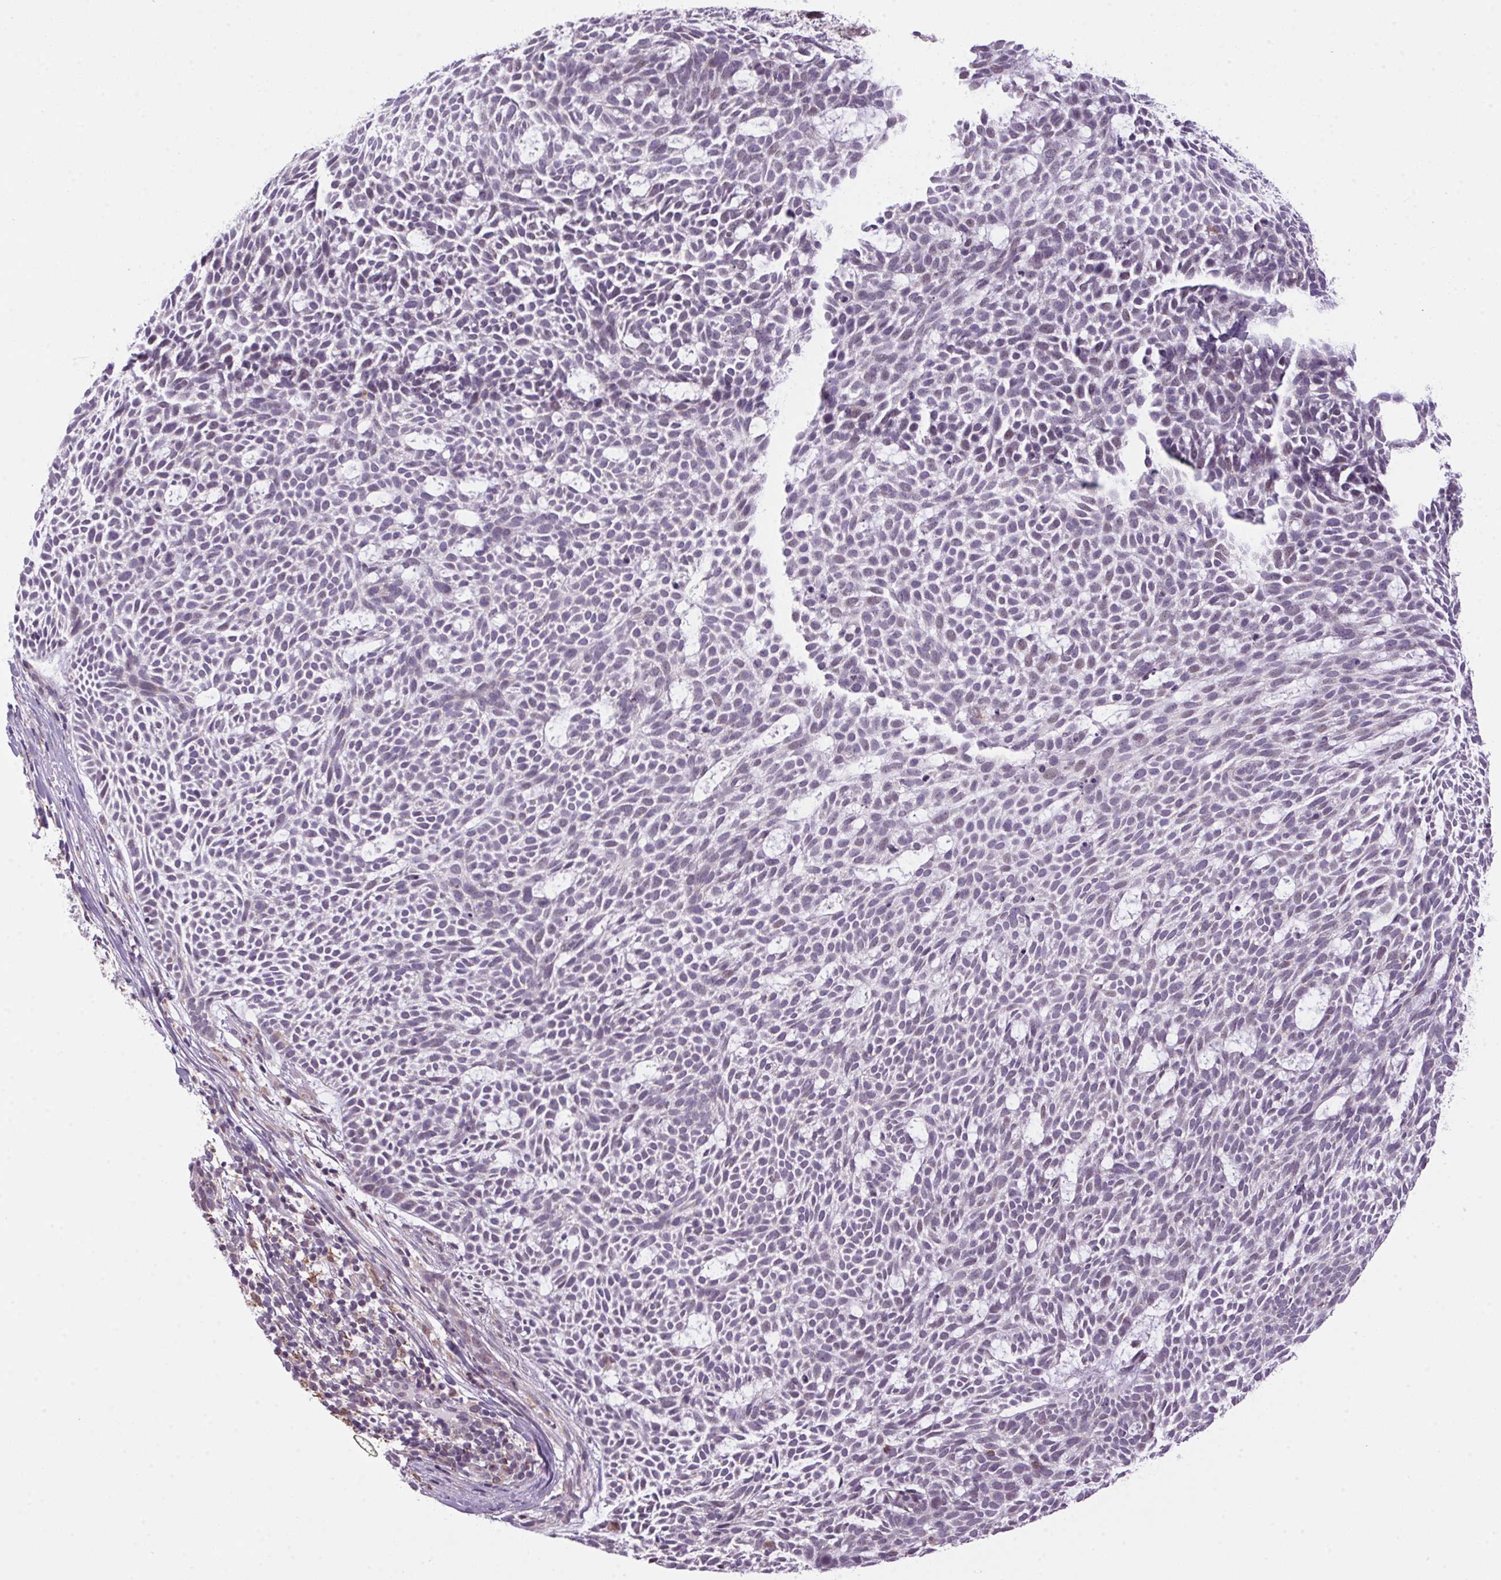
{"staining": {"intensity": "negative", "quantity": "none", "location": "none"}, "tissue": "skin cancer", "cell_type": "Tumor cells", "image_type": "cancer", "snomed": [{"axis": "morphology", "description": "Basal cell carcinoma"}, {"axis": "topography", "description": "Skin"}], "caption": "This is an immunohistochemistry histopathology image of human skin cancer. There is no positivity in tumor cells.", "gene": "AKR1E2", "patient": {"sex": "male", "age": 83}}